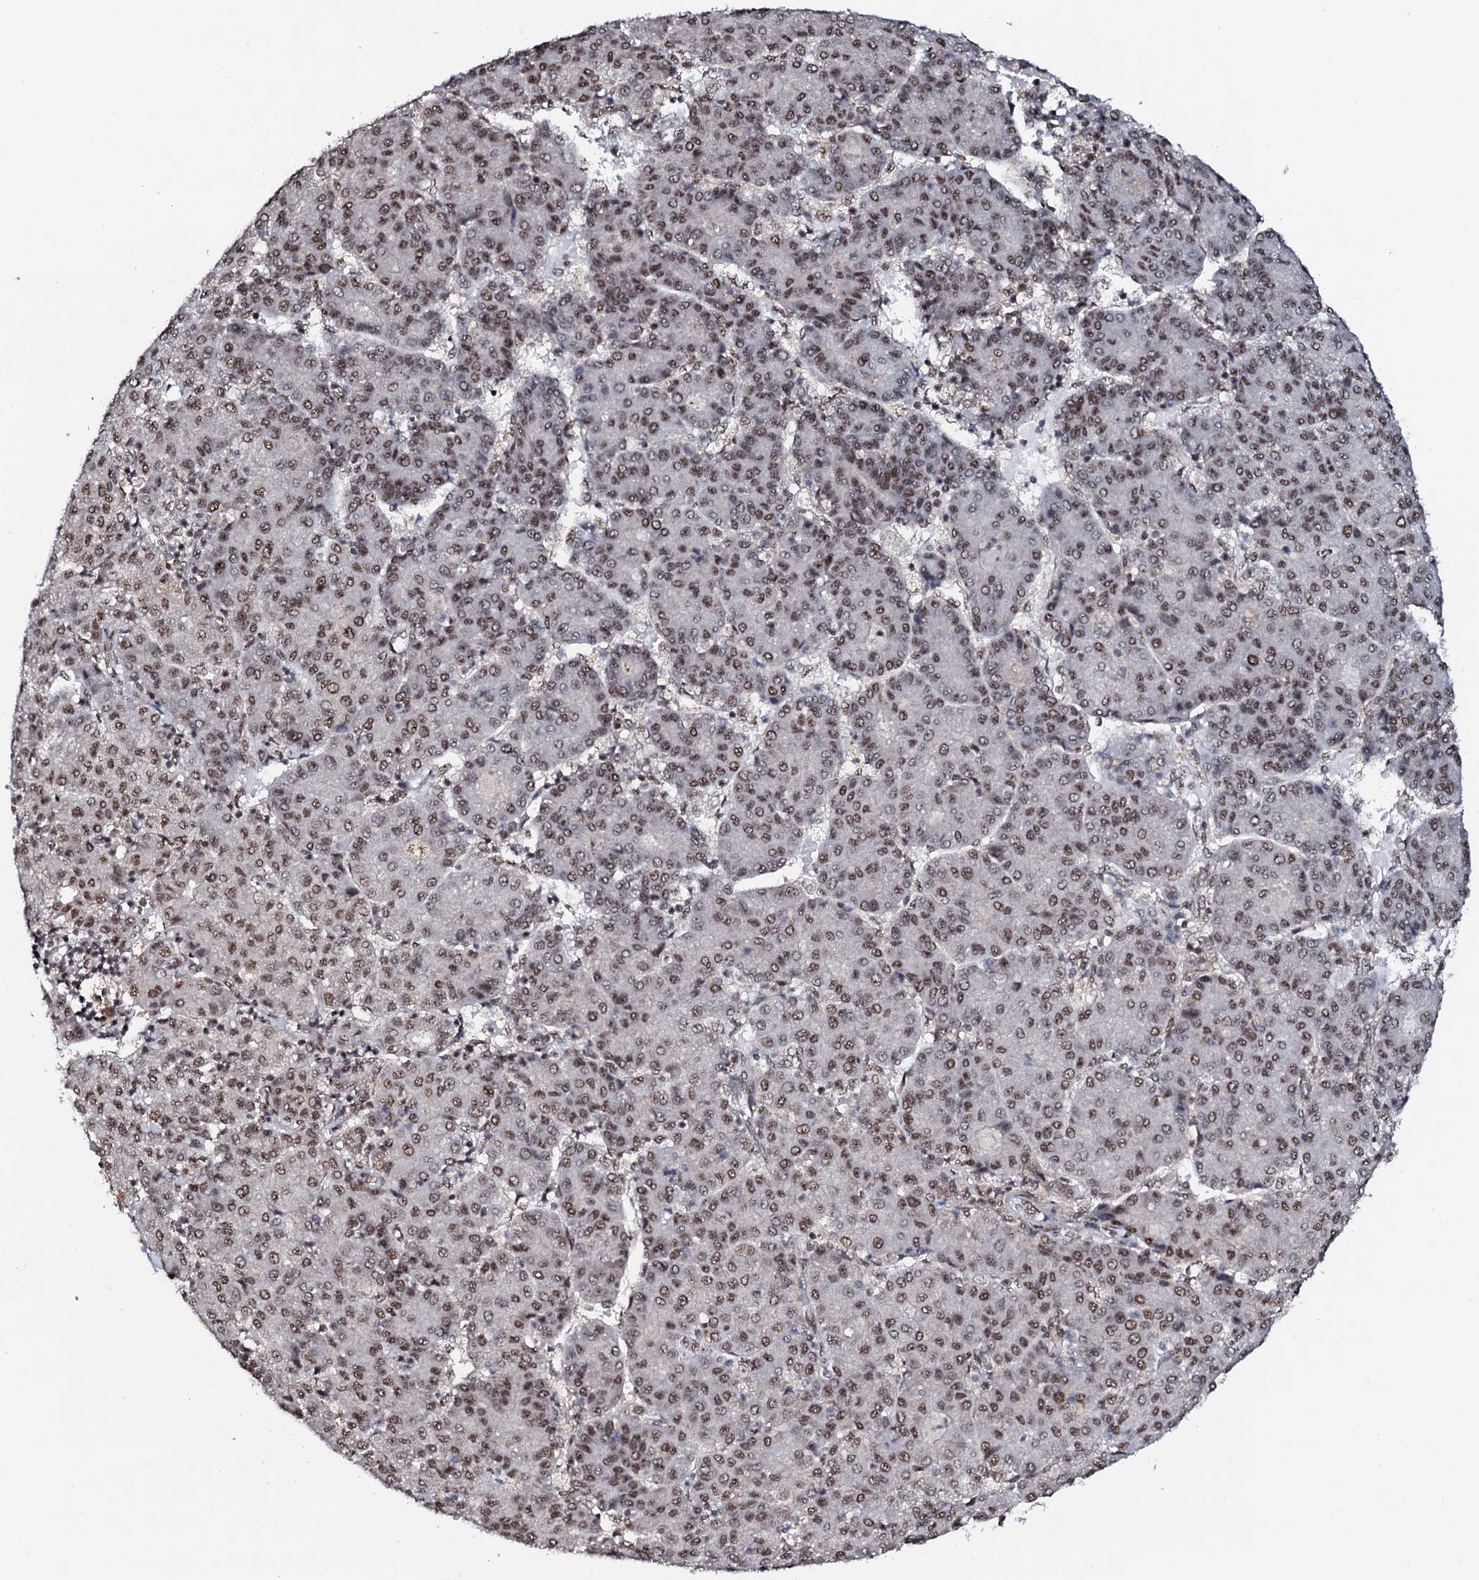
{"staining": {"intensity": "moderate", "quantity": ">75%", "location": "nuclear"}, "tissue": "liver cancer", "cell_type": "Tumor cells", "image_type": "cancer", "snomed": [{"axis": "morphology", "description": "Carcinoma, Hepatocellular, NOS"}, {"axis": "topography", "description": "Liver"}], "caption": "Immunohistochemistry (IHC) micrograph of human hepatocellular carcinoma (liver) stained for a protein (brown), which demonstrates medium levels of moderate nuclear expression in about >75% of tumor cells.", "gene": "PRPF18", "patient": {"sex": "male", "age": 65}}